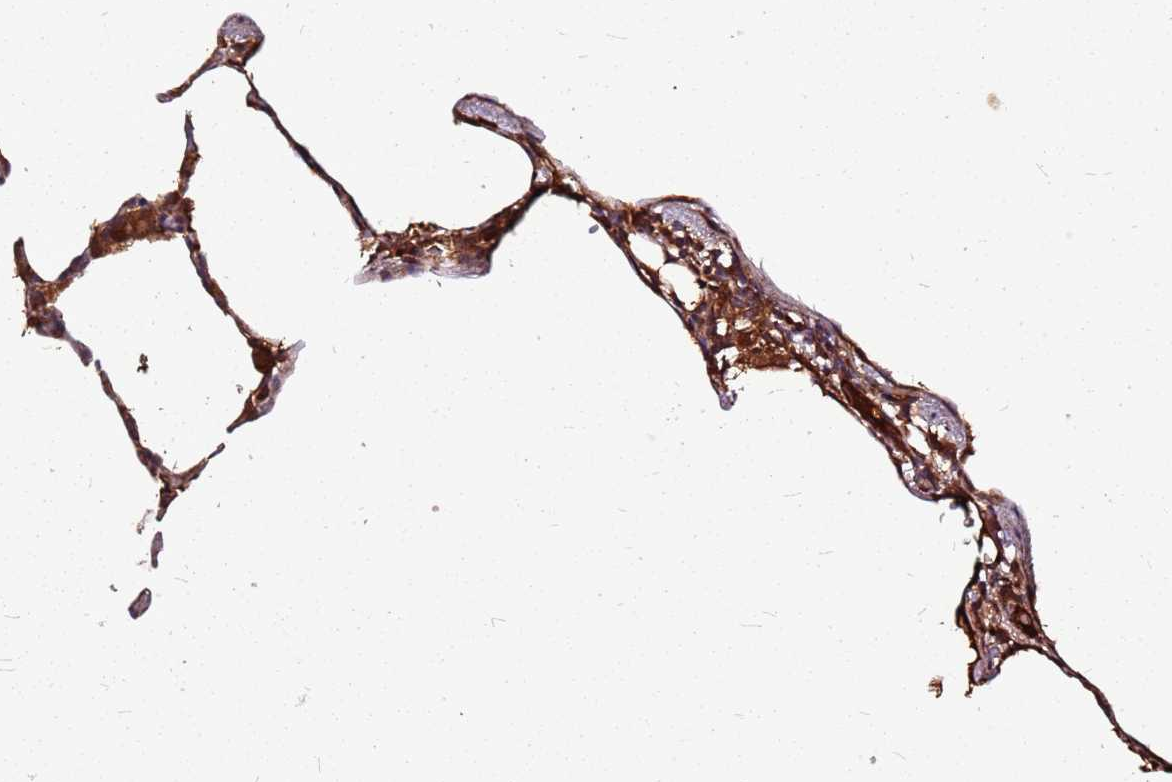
{"staining": {"intensity": "moderate", "quantity": ">75%", "location": "cytoplasmic/membranous"}, "tissue": "lung", "cell_type": "Alveolar cells", "image_type": "normal", "snomed": [{"axis": "morphology", "description": "Normal tissue, NOS"}, {"axis": "topography", "description": "Lung"}], "caption": "Immunohistochemical staining of benign human lung displays moderate cytoplasmic/membranous protein positivity in approximately >75% of alveolar cells. (Brightfield microscopy of DAB IHC at high magnification).", "gene": "LYPLAL1", "patient": {"sex": "female", "age": 57}}